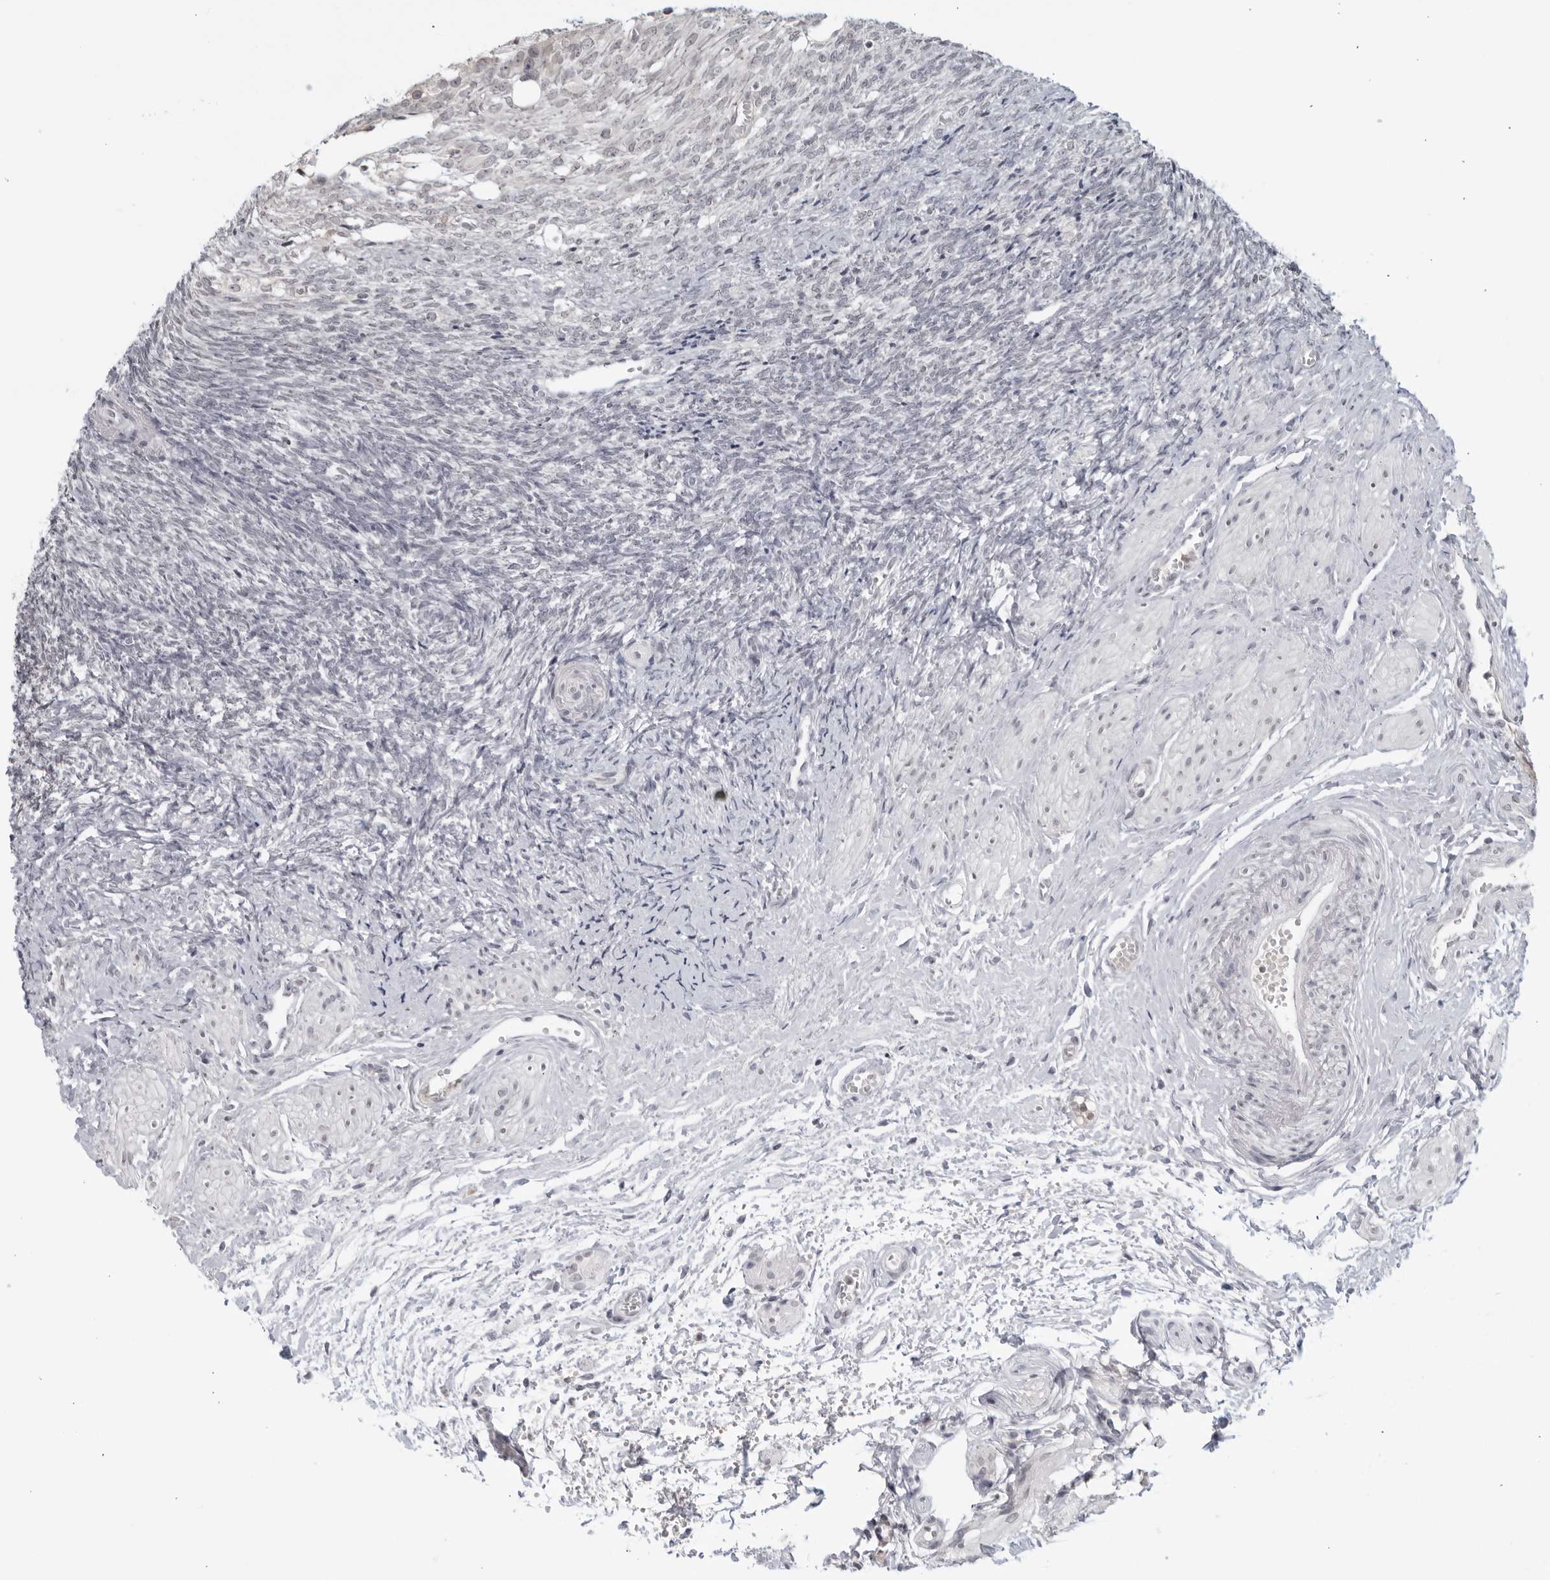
{"staining": {"intensity": "negative", "quantity": "none", "location": "none"}, "tissue": "ovary", "cell_type": "Ovarian stroma cells", "image_type": "normal", "snomed": [{"axis": "morphology", "description": "Normal tissue, NOS"}, {"axis": "topography", "description": "Ovary"}], "caption": "IHC of benign human ovary exhibits no positivity in ovarian stroma cells. (DAB immunohistochemistry with hematoxylin counter stain).", "gene": "RAB11FIP3", "patient": {"sex": "female", "age": 41}}